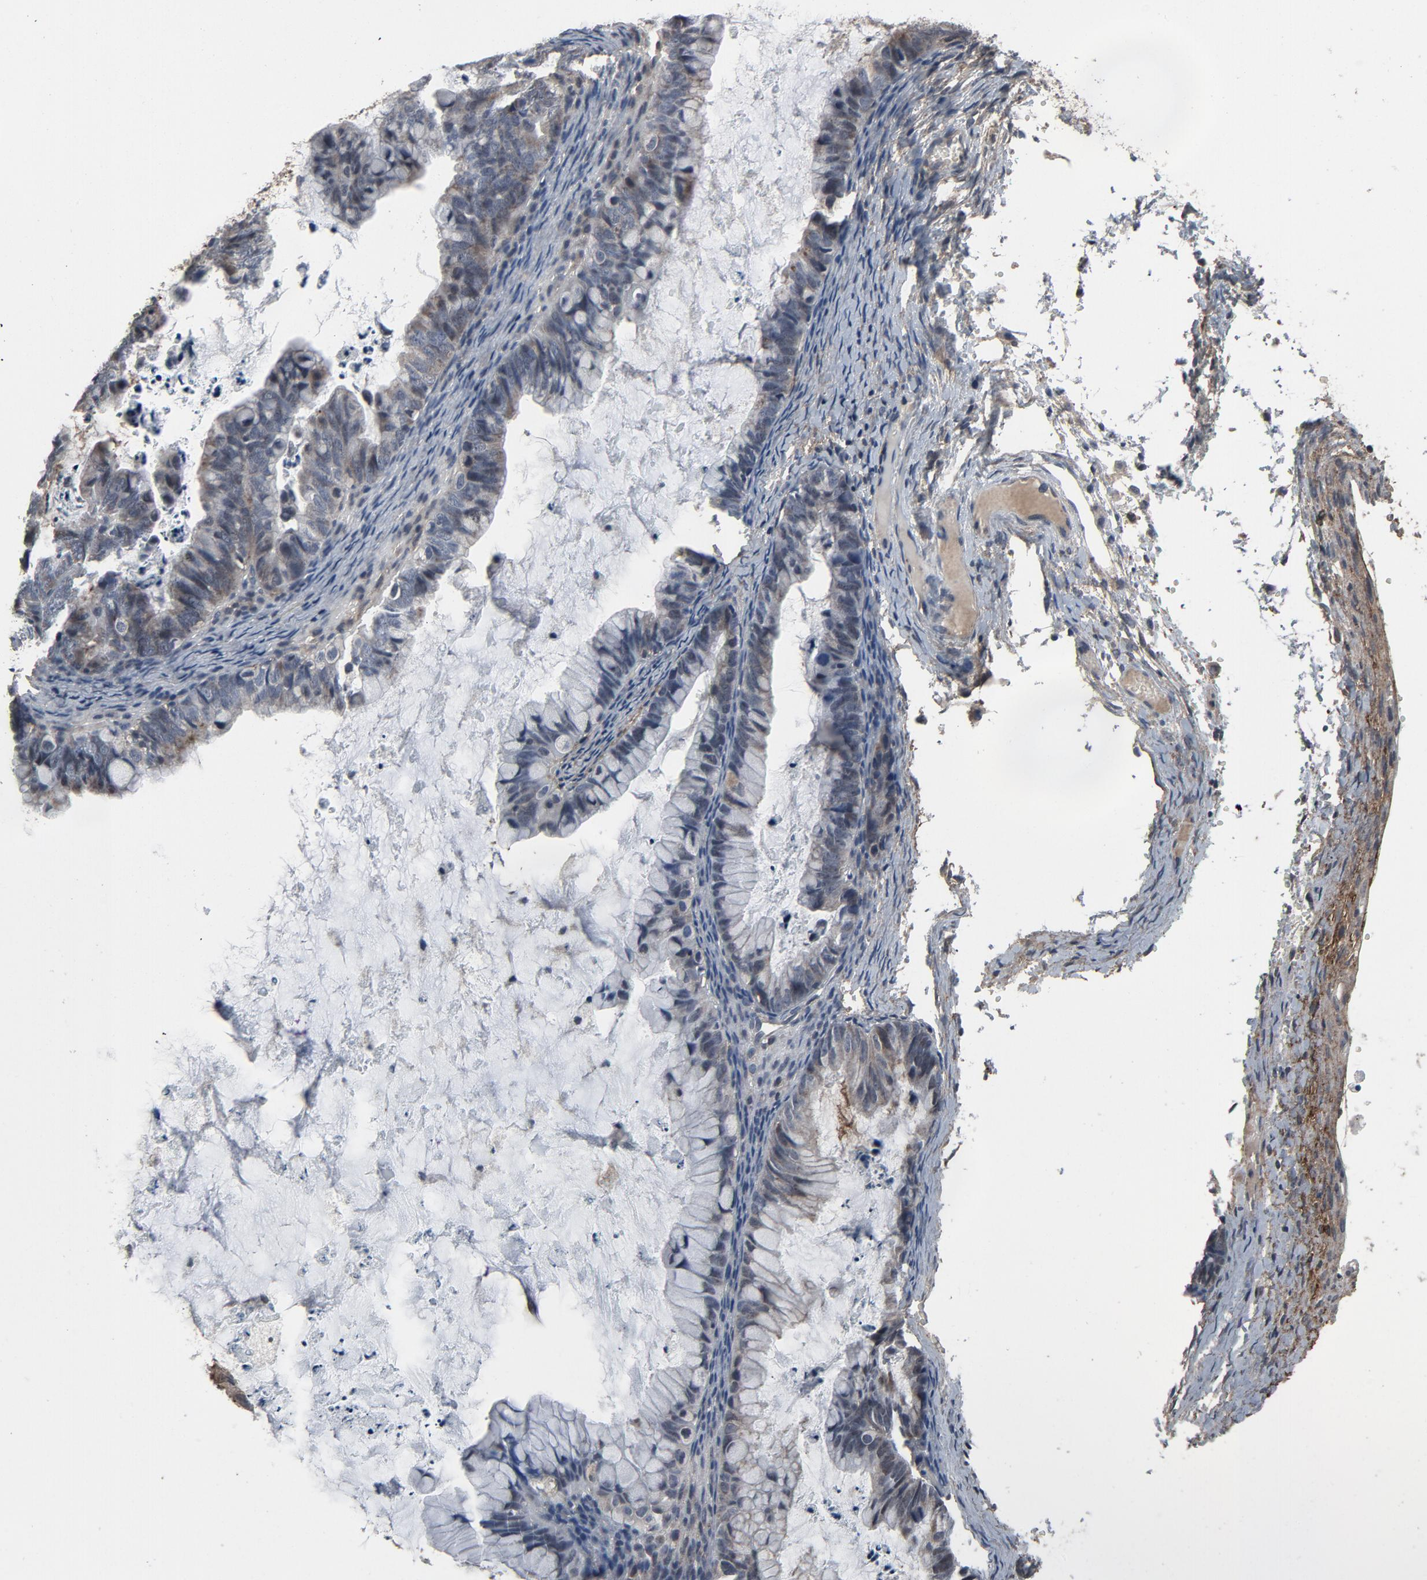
{"staining": {"intensity": "negative", "quantity": "none", "location": "none"}, "tissue": "ovarian cancer", "cell_type": "Tumor cells", "image_type": "cancer", "snomed": [{"axis": "morphology", "description": "Cystadenocarcinoma, mucinous, NOS"}, {"axis": "topography", "description": "Ovary"}], "caption": "Ovarian cancer was stained to show a protein in brown. There is no significant expression in tumor cells.", "gene": "PDZD4", "patient": {"sex": "female", "age": 36}}